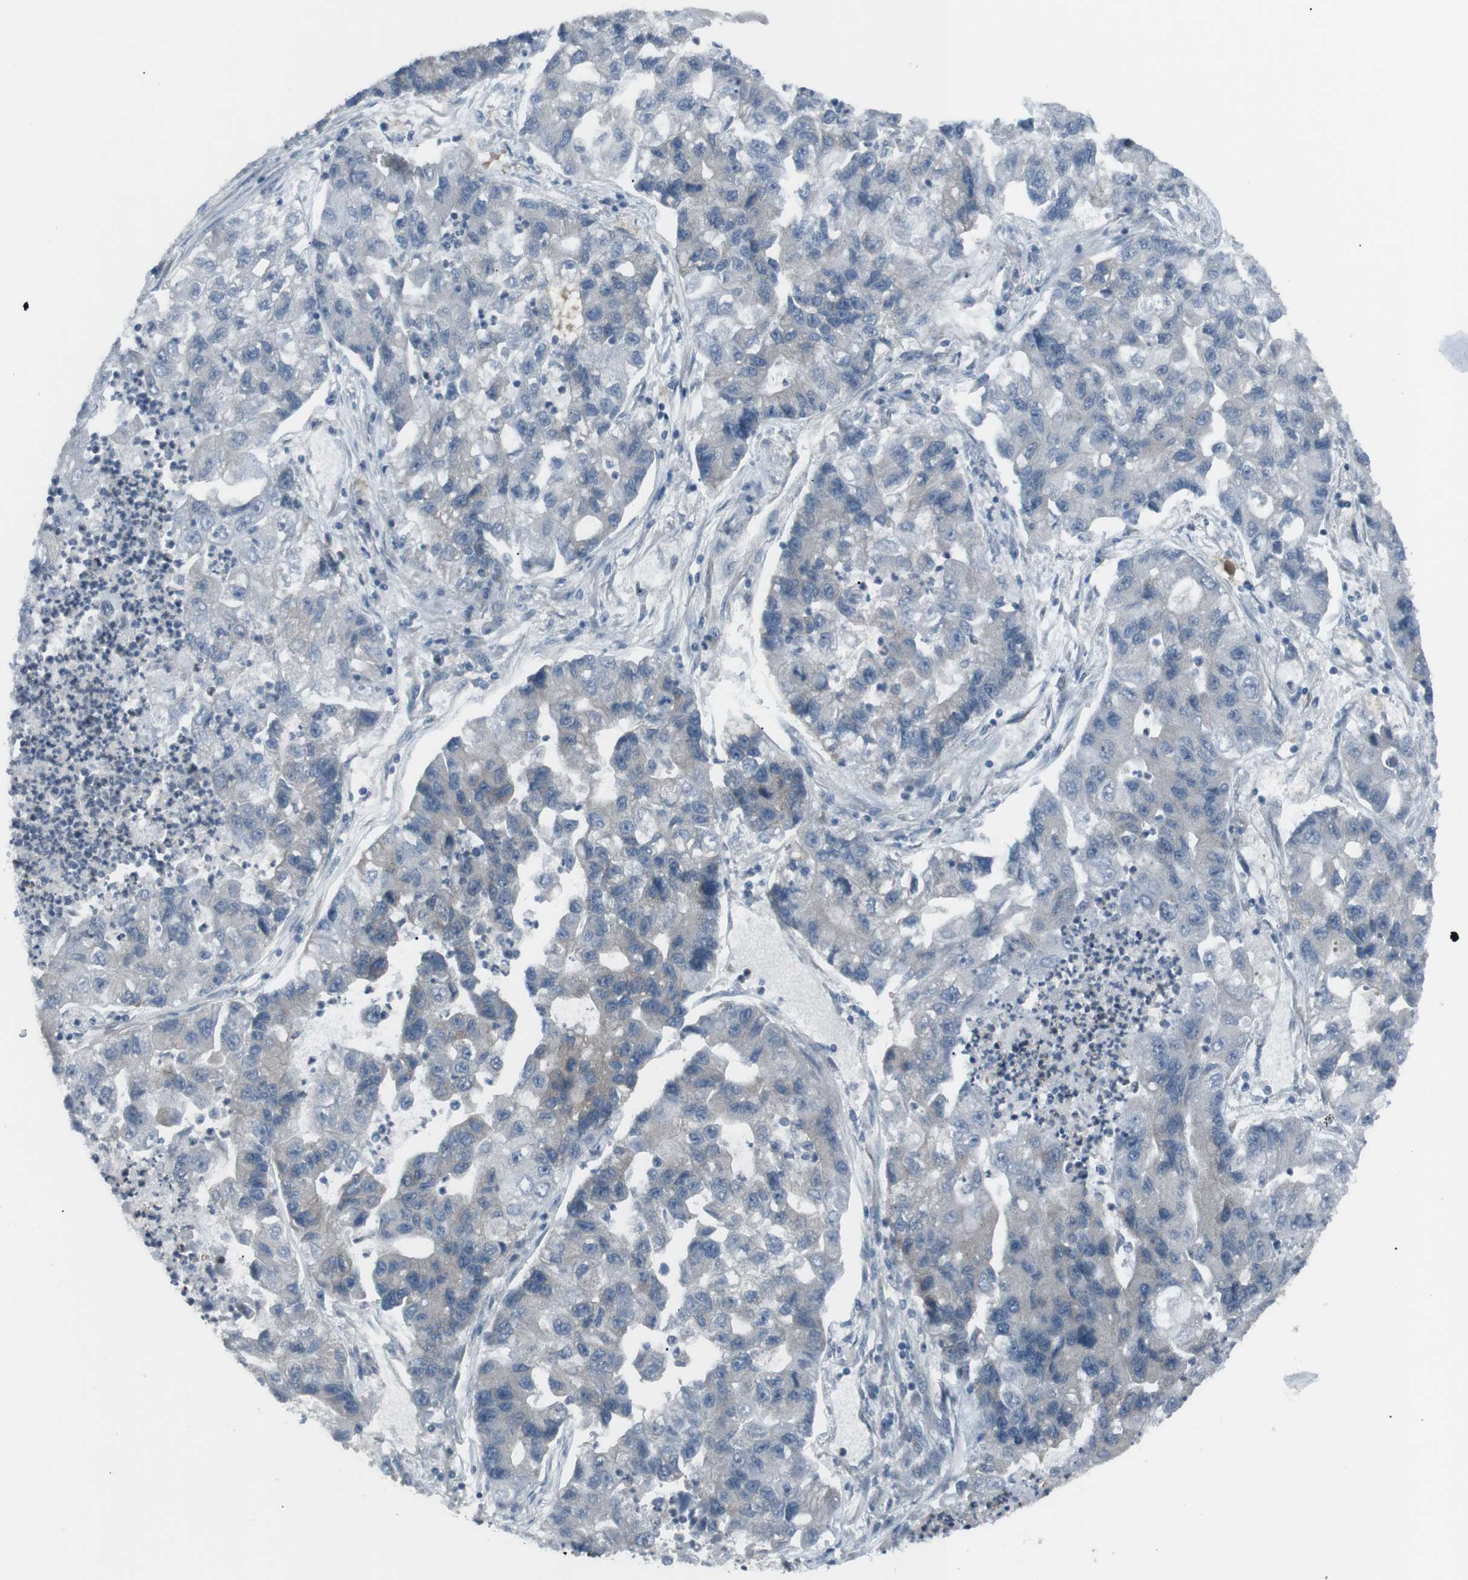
{"staining": {"intensity": "negative", "quantity": "none", "location": "none"}, "tissue": "lung cancer", "cell_type": "Tumor cells", "image_type": "cancer", "snomed": [{"axis": "morphology", "description": "Adenocarcinoma, NOS"}, {"axis": "topography", "description": "Lung"}], "caption": "An IHC photomicrograph of adenocarcinoma (lung) is shown. There is no staining in tumor cells of adenocarcinoma (lung). (Brightfield microscopy of DAB immunohistochemistry (IHC) at high magnification).", "gene": "LNPK", "patient": {"sex": "female", "age": 51}}